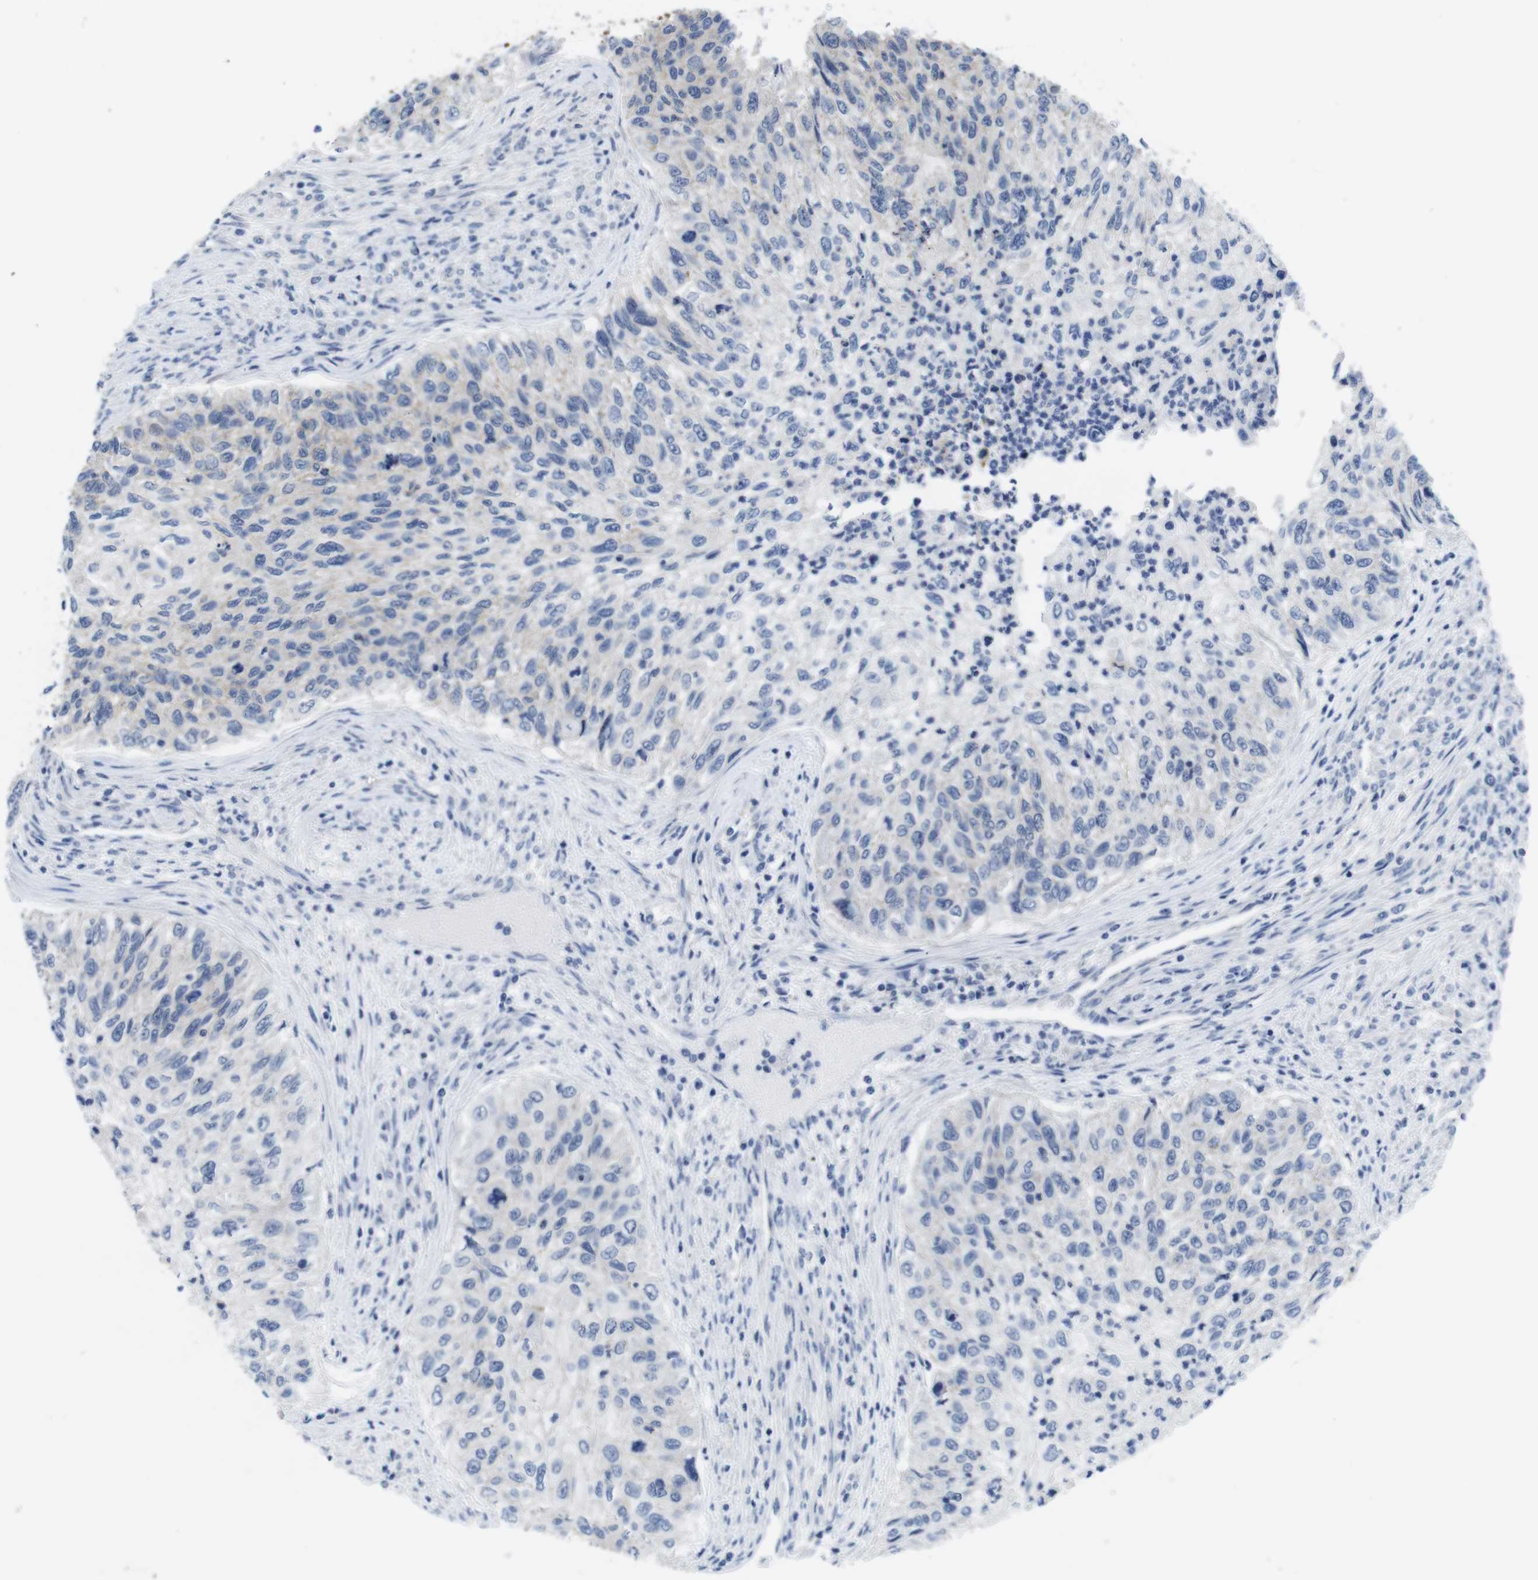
{"staining": {"intensity": "negative", "quantity": "none", "location": "none"}, "tissue": "urothelial cancer", "cell_type": "Tumor cells", "image_type": "cancer", "snomed": [{"axis": "morphology", "description": "Urothelial carcinoma, High grade"}, {"axis": "topography", "description": "Urinary bladder"}], "caption": "Urothelial cancer was stained to show a protein in brown. There is no significant expression in tumor cells. Brightfield microscopy of IHC stained with DAB (brown) and hematoxylin (blue), captured at high magnification.", "gene": "SCRIB", "patient": {"sex": "female", "age": 60}}